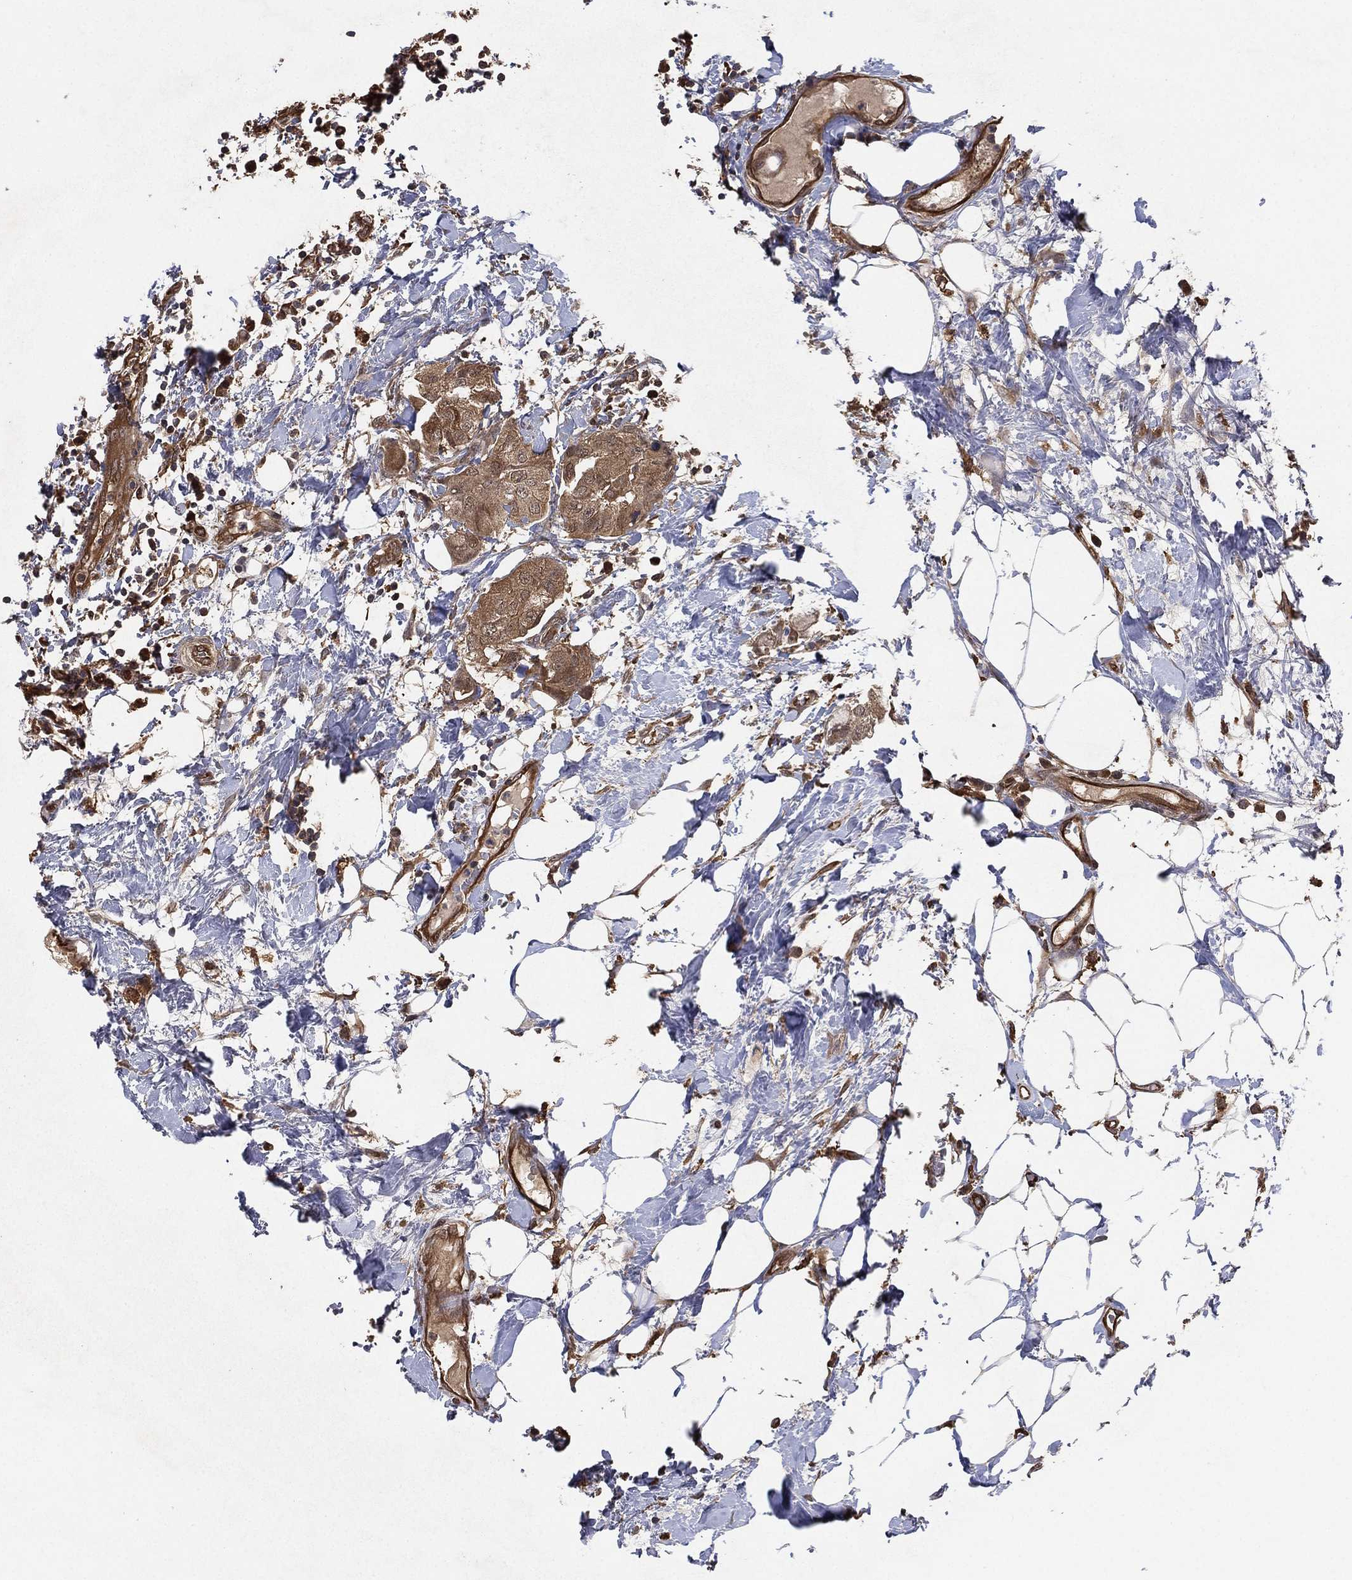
{"staining": {"intensity": "moderate", "quantity": ">75%", "location": "cytoplasmic/membranous"}, "tissue": "breast cancer", "cell_type": "Tumor cells", "image_type": "cancer", "snomed": [{"axis": "morphology", "description": "Normal tissue, NOS"}, {"axis": "morphology", "description": "Duct carcinoma"}, {"axis": "topography", "description": "Breast"}], "caption": "A micrograph showing moderate cytoplasmic/membranous staining in approximately >75% of tumor cells in breast invasive ductal carcinoma, as visualized by brown immunohistochemical staining.", "gene": "PSMG4", "patient": {"sex": "female", "age": 40}}